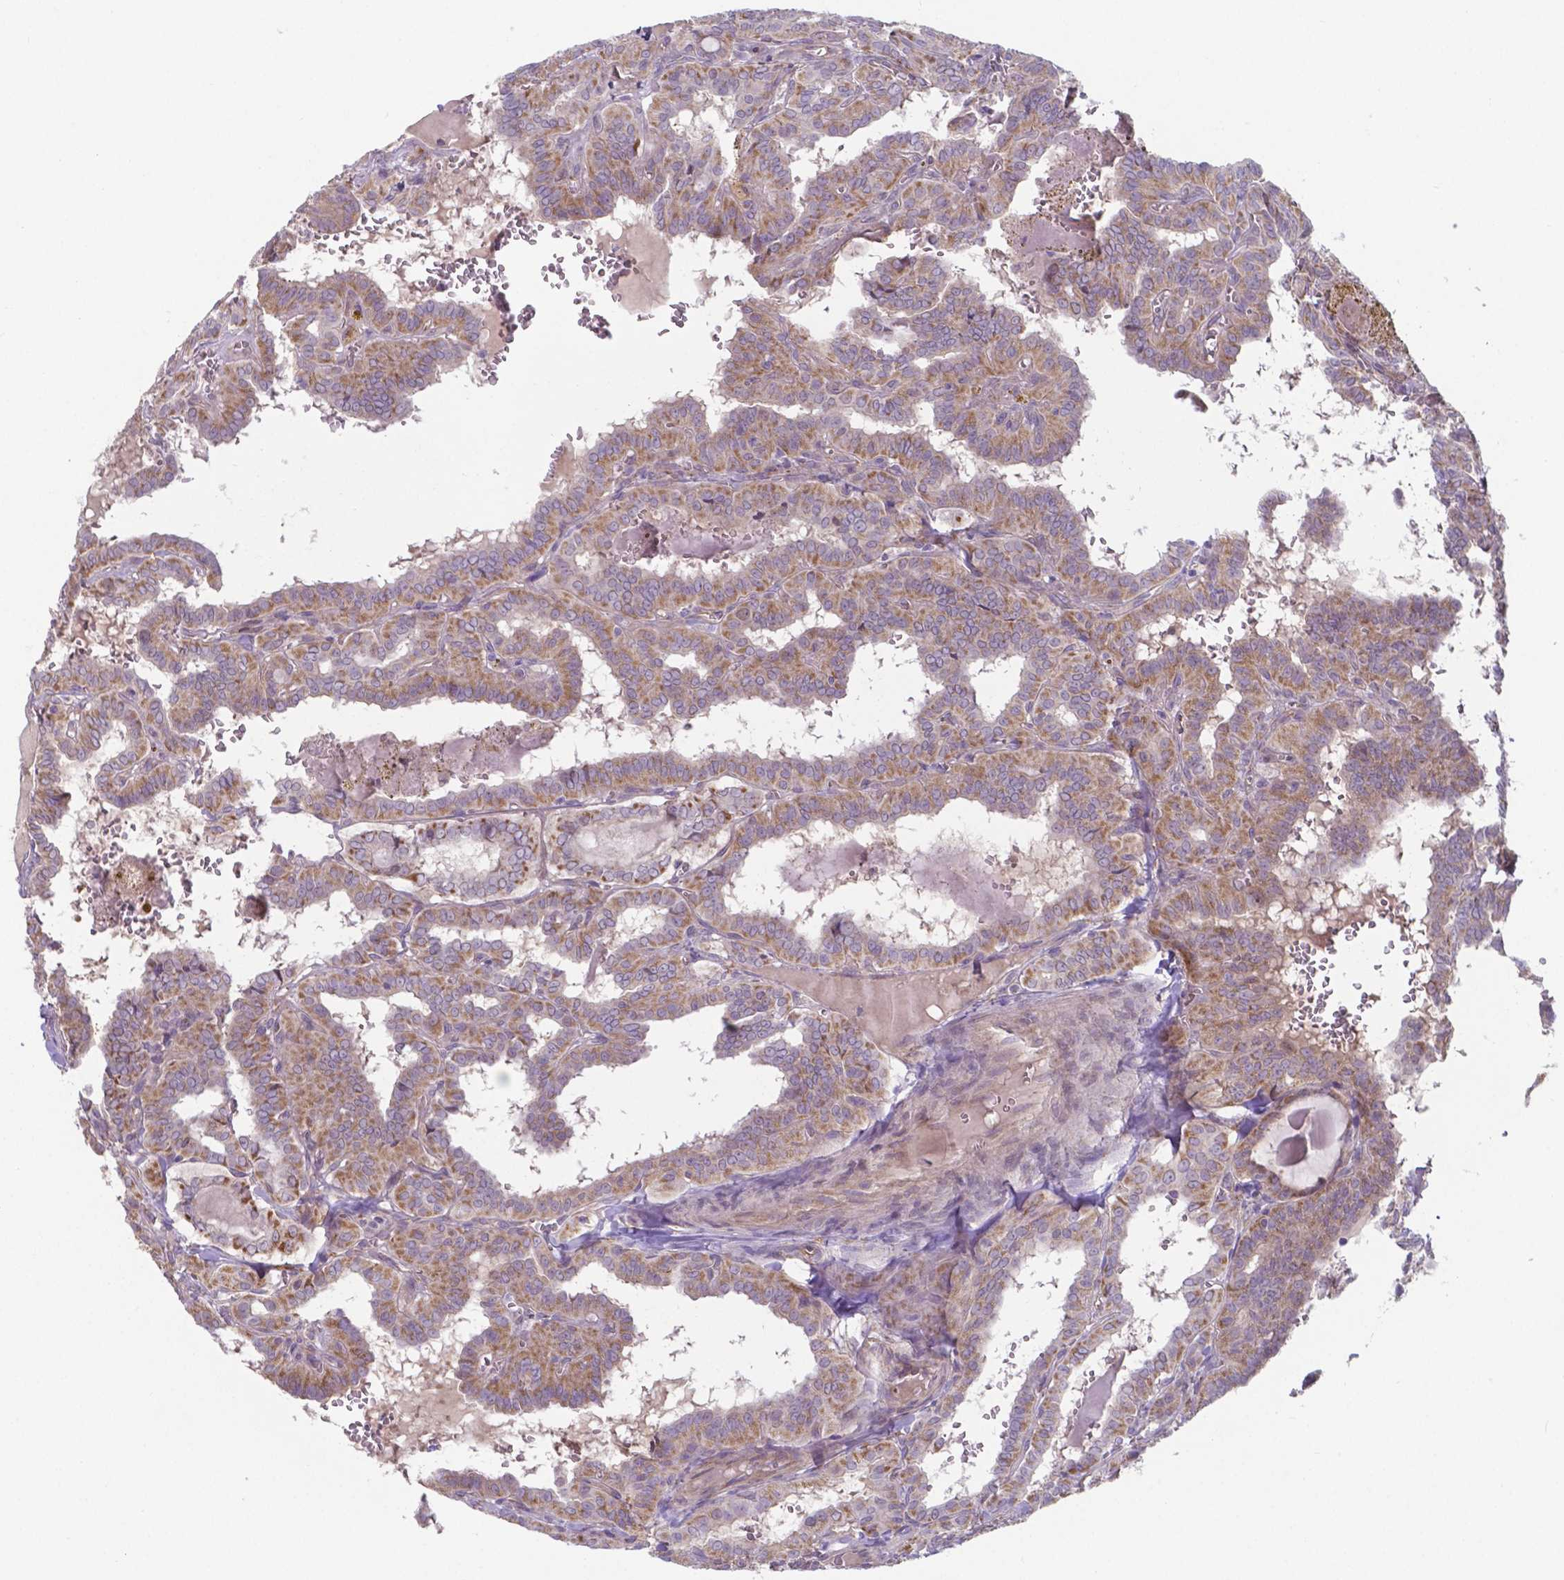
{"staining": {"intensity": "moderate", "quantity": ">75%", "location": "cytoplasmic/membranous"}, "tissue": "thyroid cancer", "cell_type": "Tumor cells", "image_type": "cancer", "snomed": [{"axis": "morphology", "description": "Papillary adenocarcinoma, NOS"}, {"axis": "topography", "description": "Thyroid gland"}], "caption": "Human papillary adenocarcinoma (thyroid) stained with a protein marker demonstrates moderate staining in tumor cells.", "gene": "FAM114A1", "patient": {"sex": "female", "age": 21}}